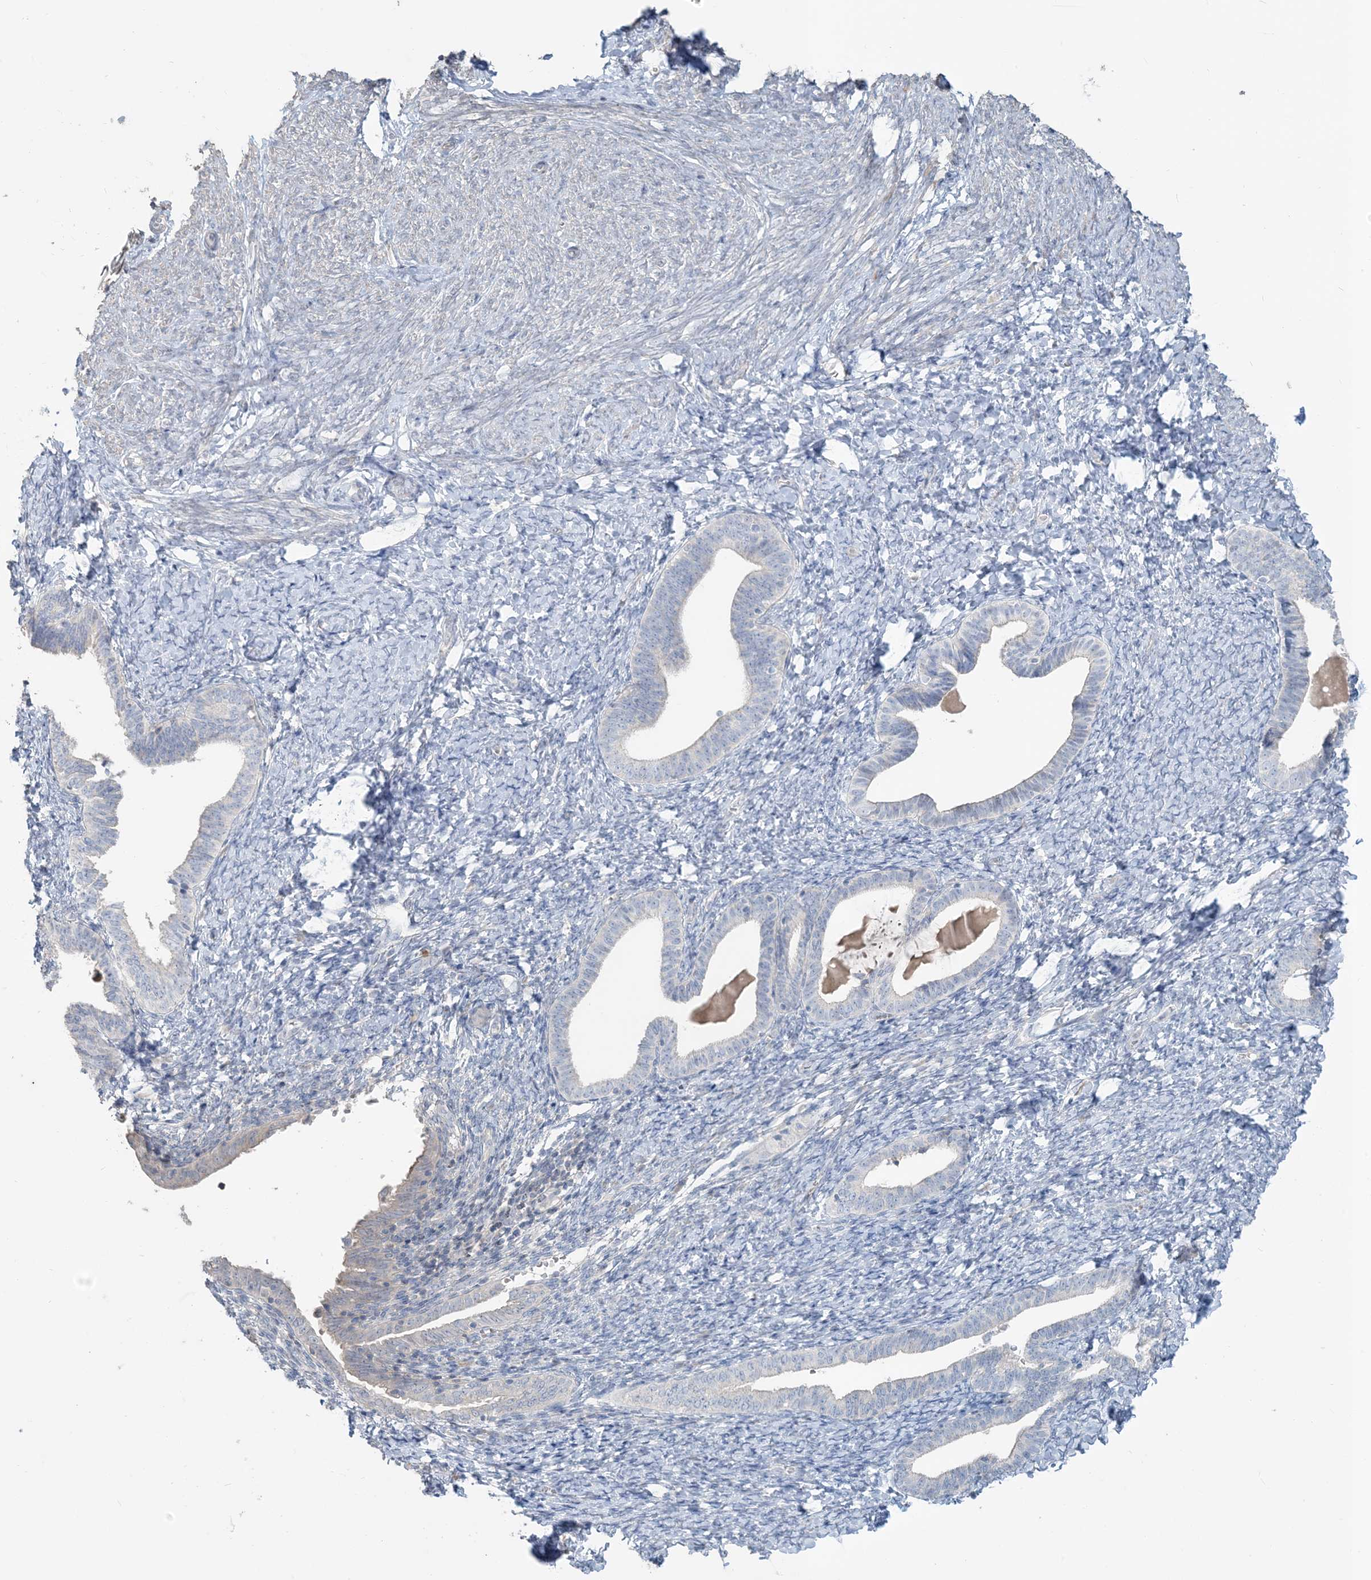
{"staining": {"intensity": "negative", "quantity": "none", "location": "none"}, "tissue": "endometrium", "cell_type": "Cells in endometrial stroma", "image_type": "normal", "snomed": [{"axis": "morphology", "description": "Normal tissue, NOS"}, {"axis": "topography", "description": "Endometrium"}], "caption": "The histopathology image displays no significant staining in cells in endometrial stroma of endometrium. (Immunohistochemistry (ihc), brightfield microscopy, high magnification).", "gene": "NPHS2", "patient": {"sex": "female", "age": 72}}